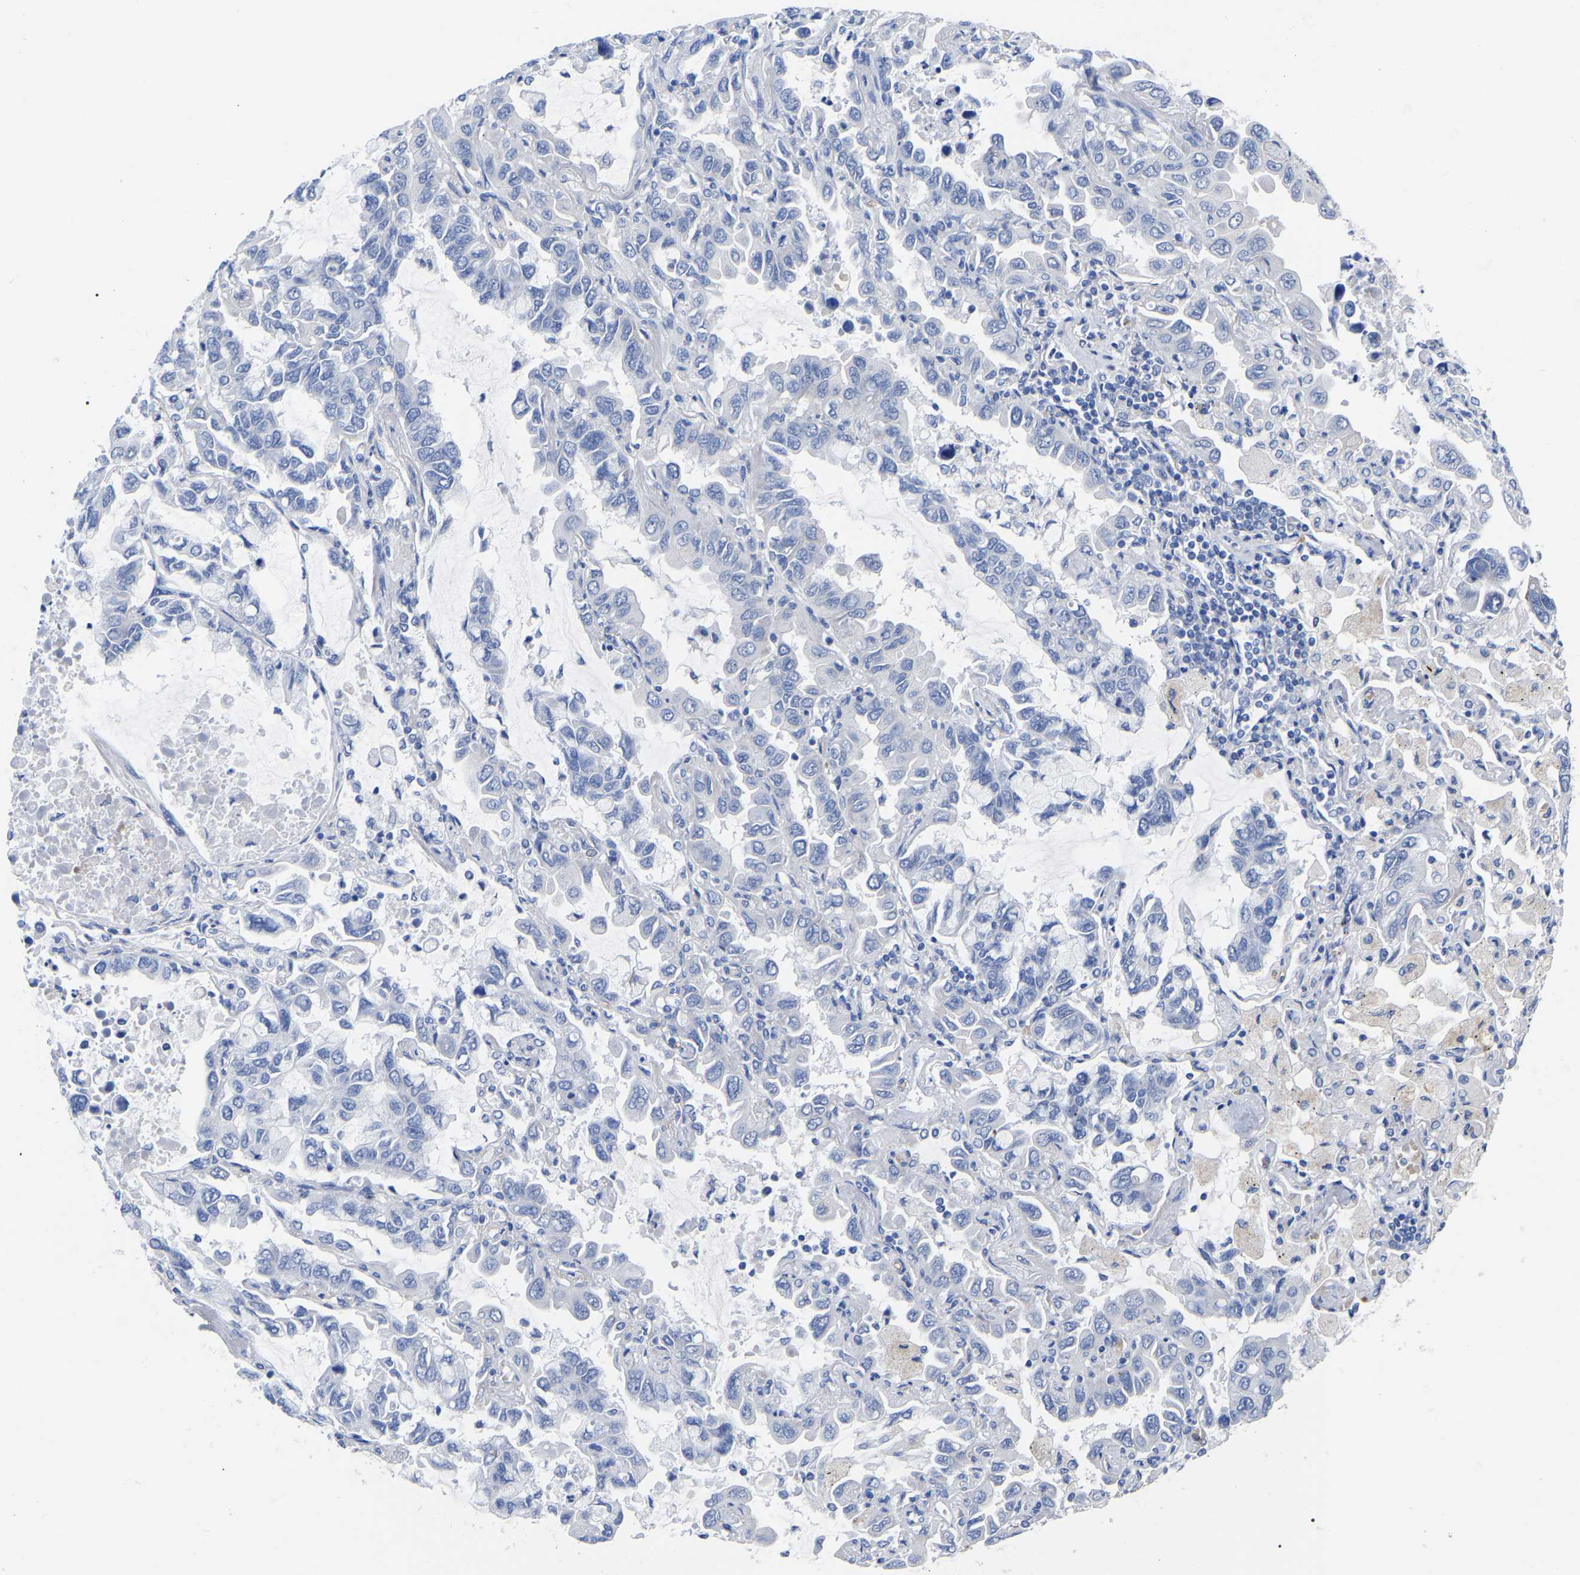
{"staining": {"intensity": "negative", "quantity": "none", "location": "none"}, "tissue": "lung cancer", "cell_type": "Tumor cells", "image_type": "cancer", "snomed": [{"axis": "morphology", "description": "Adenocarcinoma, NOS"}, {"axis": "topography", "description": "Lung"}], "caption": "Tumor cells show no significant protein expression in lung adenocarcinoma.", "gene": "GDF3", "patient": {"sex": "male", "age": 64}}